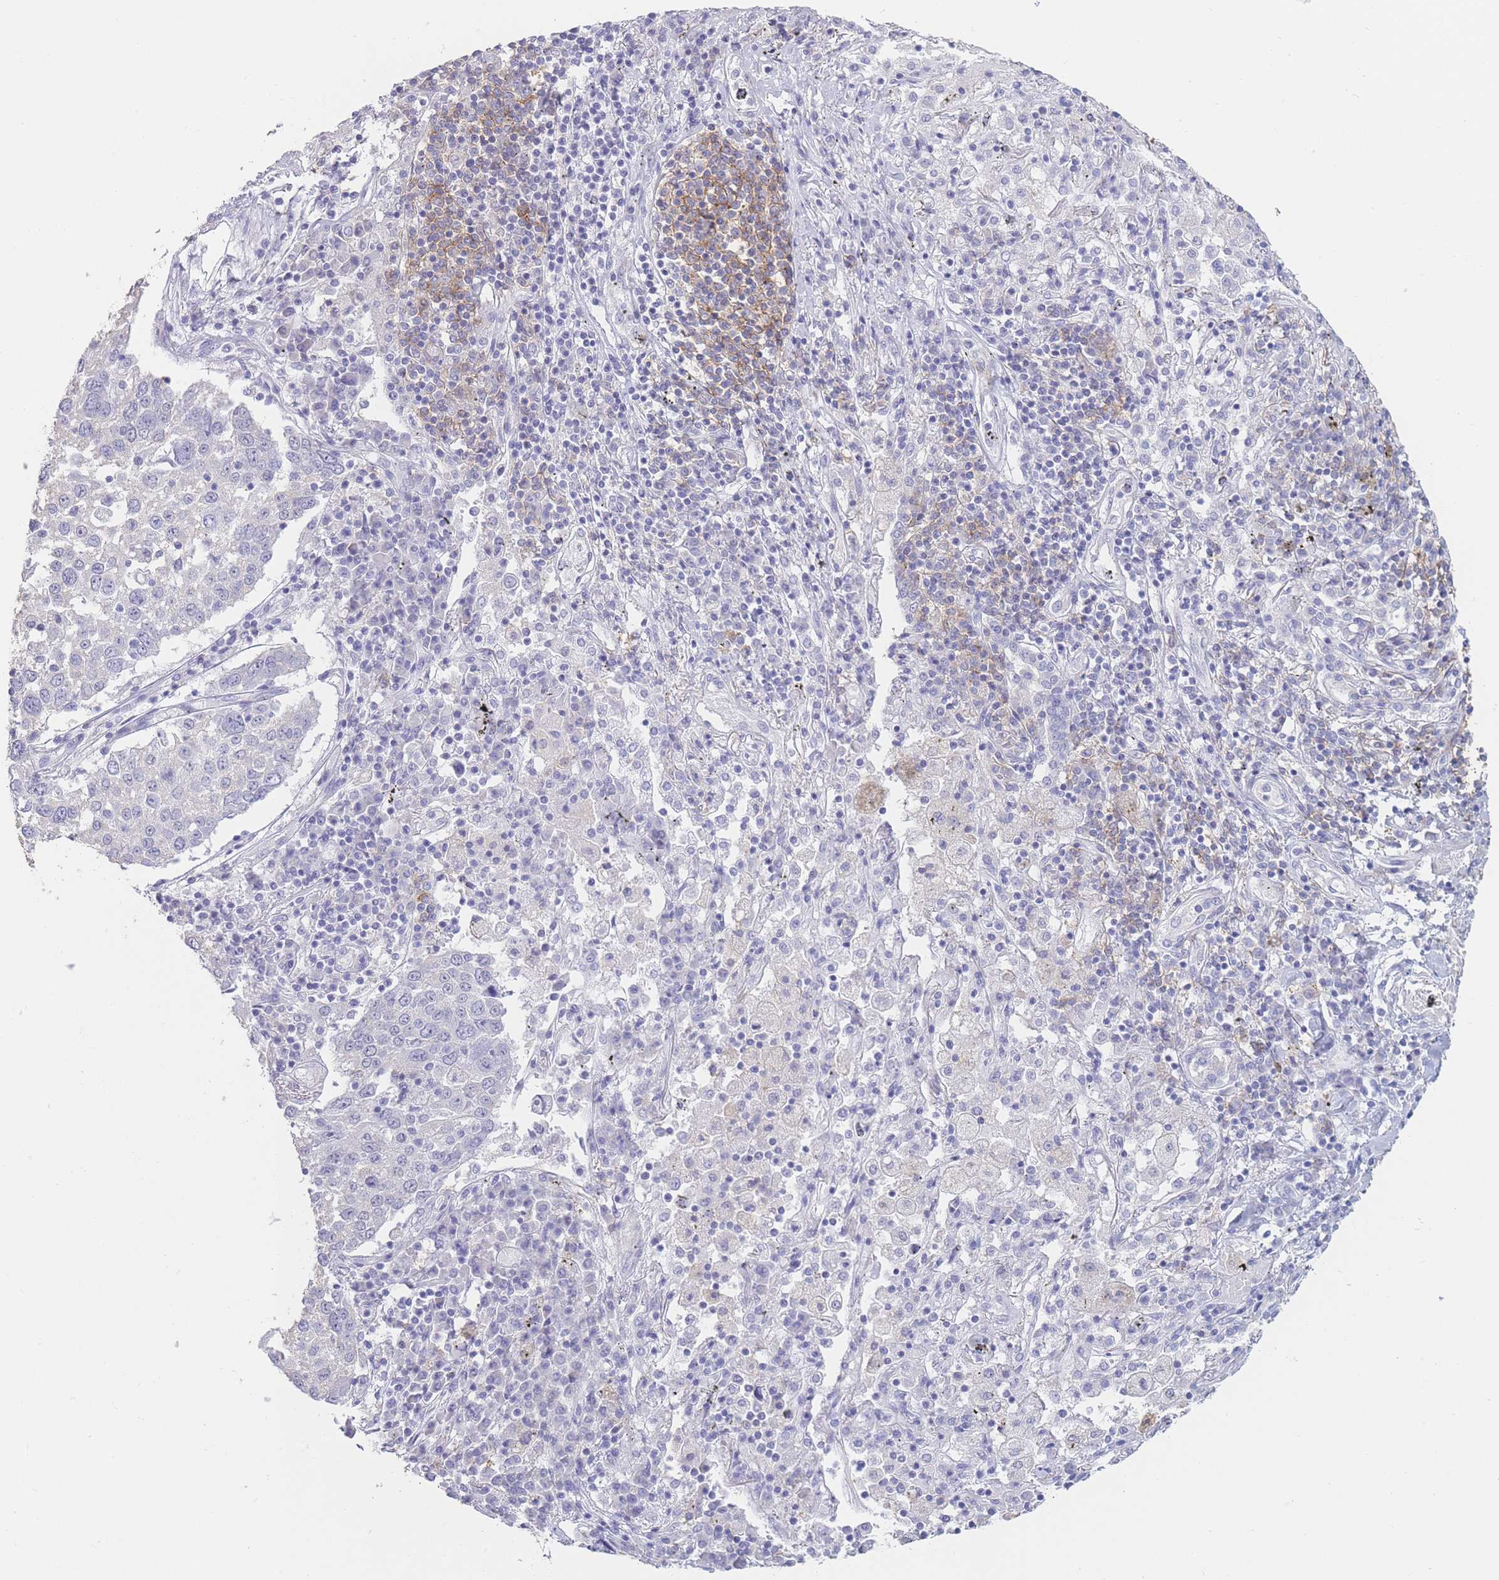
{"staining": {"intensity": "negative", "quantity": "none", "location": "none"}, "tissue": "lung cancer", "cell_type": "Tumor cells", "image_type": "cancer", "snomed": [{"axis": "morphology", "description": "Squamous cell carcinoma, NOS"}, {"axis": "topography", "description": "Lung"}], "caption": "Immunohistochemistry (IHC) of lung cancer demonstrates no expression in tumor cells.", "gene": "CD37", "patient": {"sex": "male", "age": 65}}